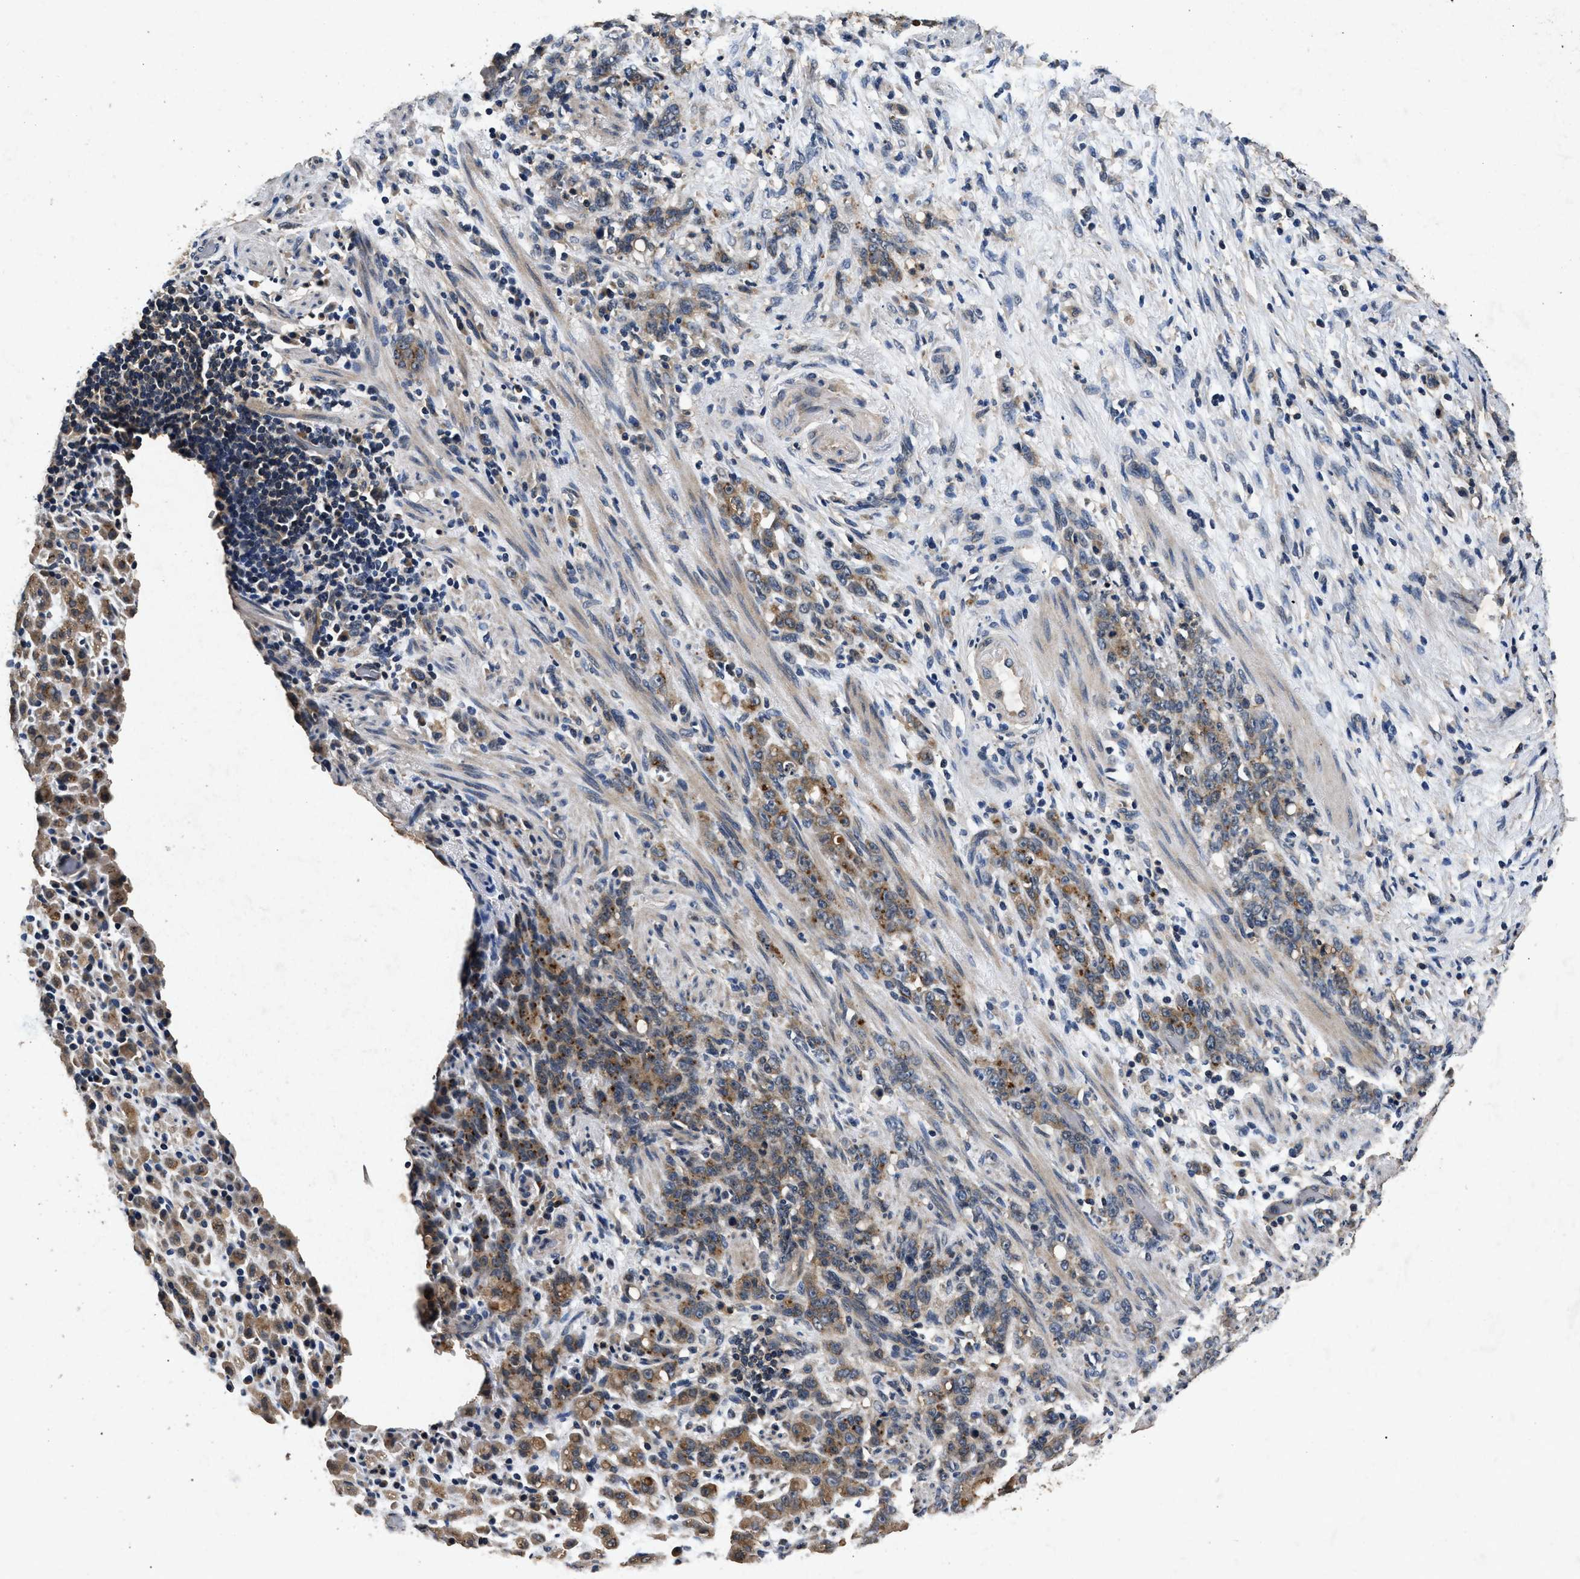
{"staining": {"intensity": "moderate", "quantity": ">75%", "location": "cytoplasmic/membranous"}, "tissue": "stomach cancer", "cell_type": "Tumor cells", "image_type": "cancer", "snomed": [{"axis": "morphology", "description": "Adenocarcinoma, NOS"}, {"axis": "topography", "description": "Stomach, lower"}], "caption": "Immunohistochemistry (IHC) staining of stomach adenocarcinoma, which reveals medium levels of moderate cytoplasmic/membranous staining in approximately >75% of tumor cells indicating moderate cytoplasmic/membranous protein staining. The staining was performed using DAB (3,3'-diaminobenzidine) (brown) for protein detection and nuclei were counterstained in hematoxylin (blue).", "gene": "PPP1CC", "patient": {"sex": "male", "age": 88}}